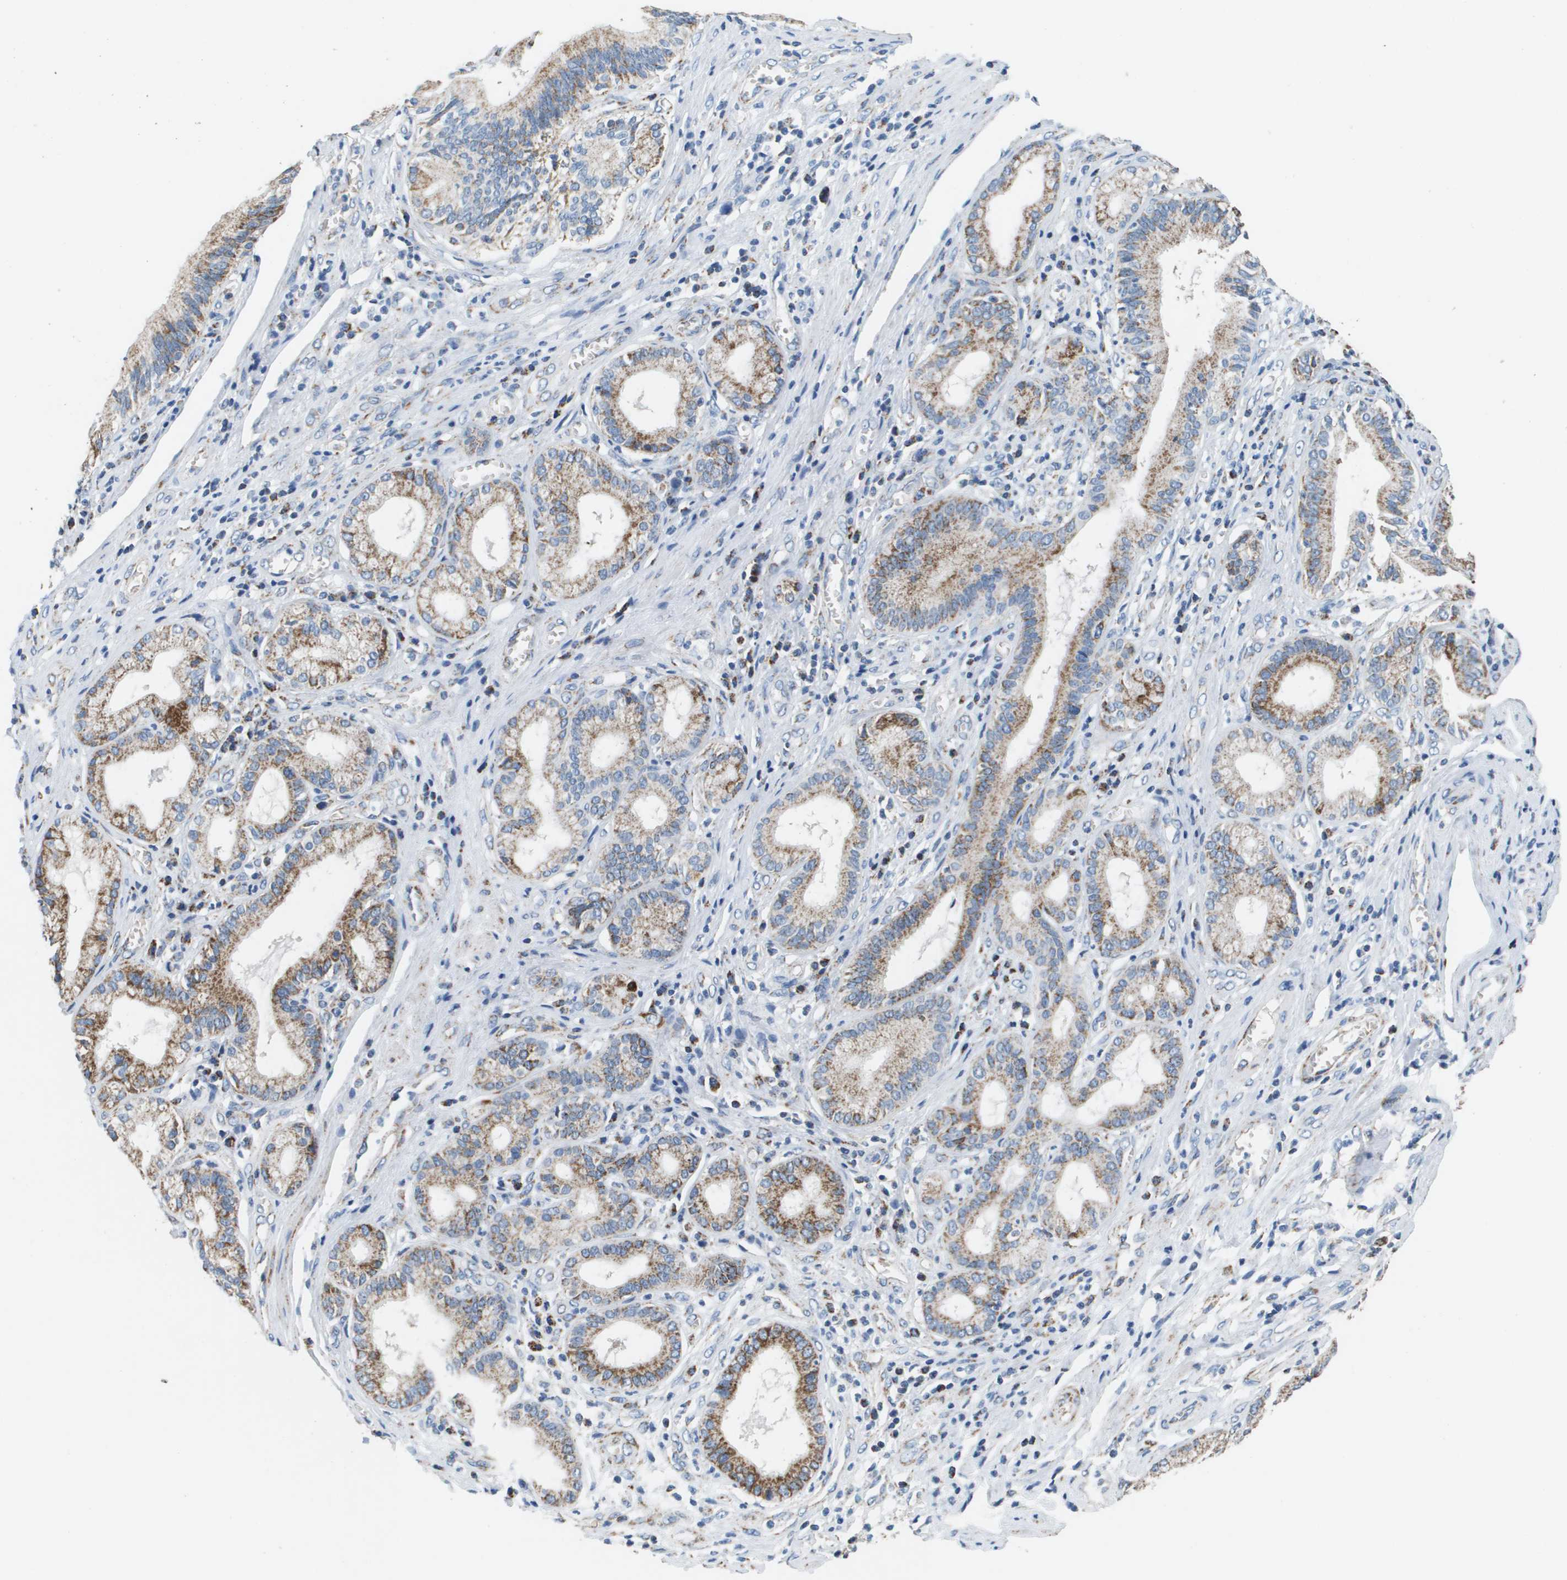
{"staining": {"intensity": "moderate", "quantity": ">75%", "location": "cytoplasmic/membranous"}, "tissue": "pancreatic cancer", "cell_type": "Tumor cells", "image_type": "cancer", "snomed": [{"axis": "morphology", "description": "Adenocarcinoma, NOS"}, {"axis": "topography", "description": "Pancreas"}], "caption": "Tumor cells demonstrate moderate cytoplasmic/membranous expression in approximately >75% of cells in pancreatic cancer.", "gene": "ATP5F1B", "patient": {"sex": "female", "age": 75}}